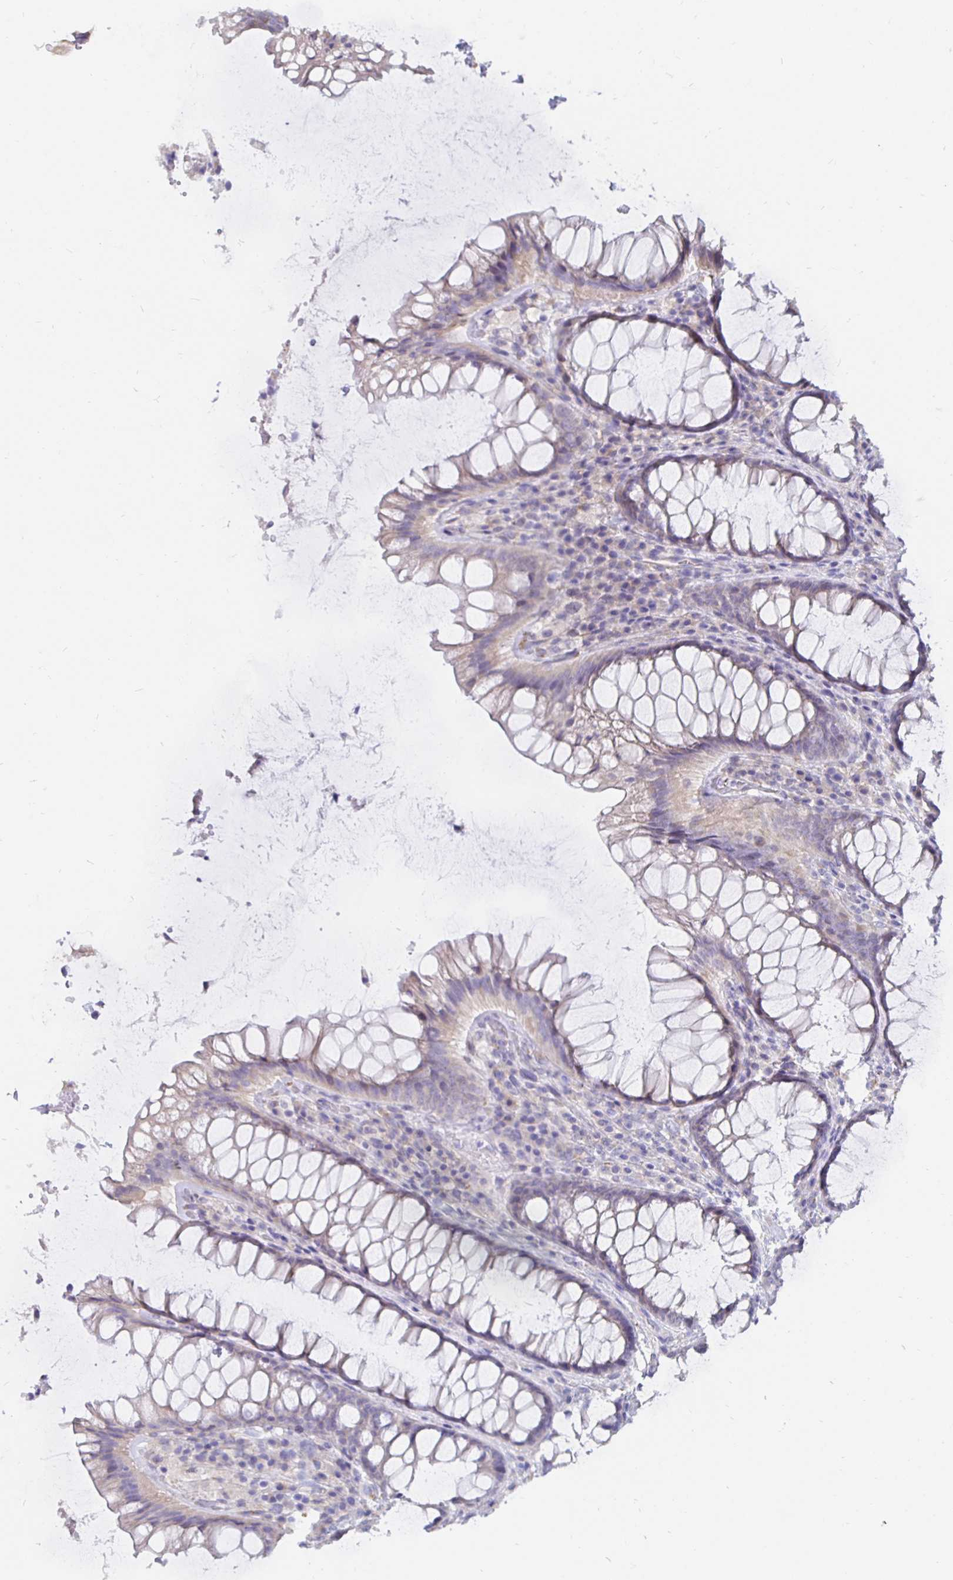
{"staining": {"intensity": "weak", "quantity": "25%-75%", "location": "cytoplasmic/membranous"}, "tissue": "rectum", "cell_type": "Glandular cells", "image_type": "normal", "snomed": [{"axis": "morphology", "description": "Normal tissue, NOS"}, {"axis": "topography", "description": "Rectum"}], "caption": "DAB (3,3'-diaminobenzidine) immunohistochemical staining of benign rectum exhibits weak cytoplasmic/membranous protein expression in about 25%-75% of glandular cells. (brown staining indicates protein expression, while blue staining denotes nuclei).", "gene": "DNAI2", "patient": {"sex": "male", "age": 72}}